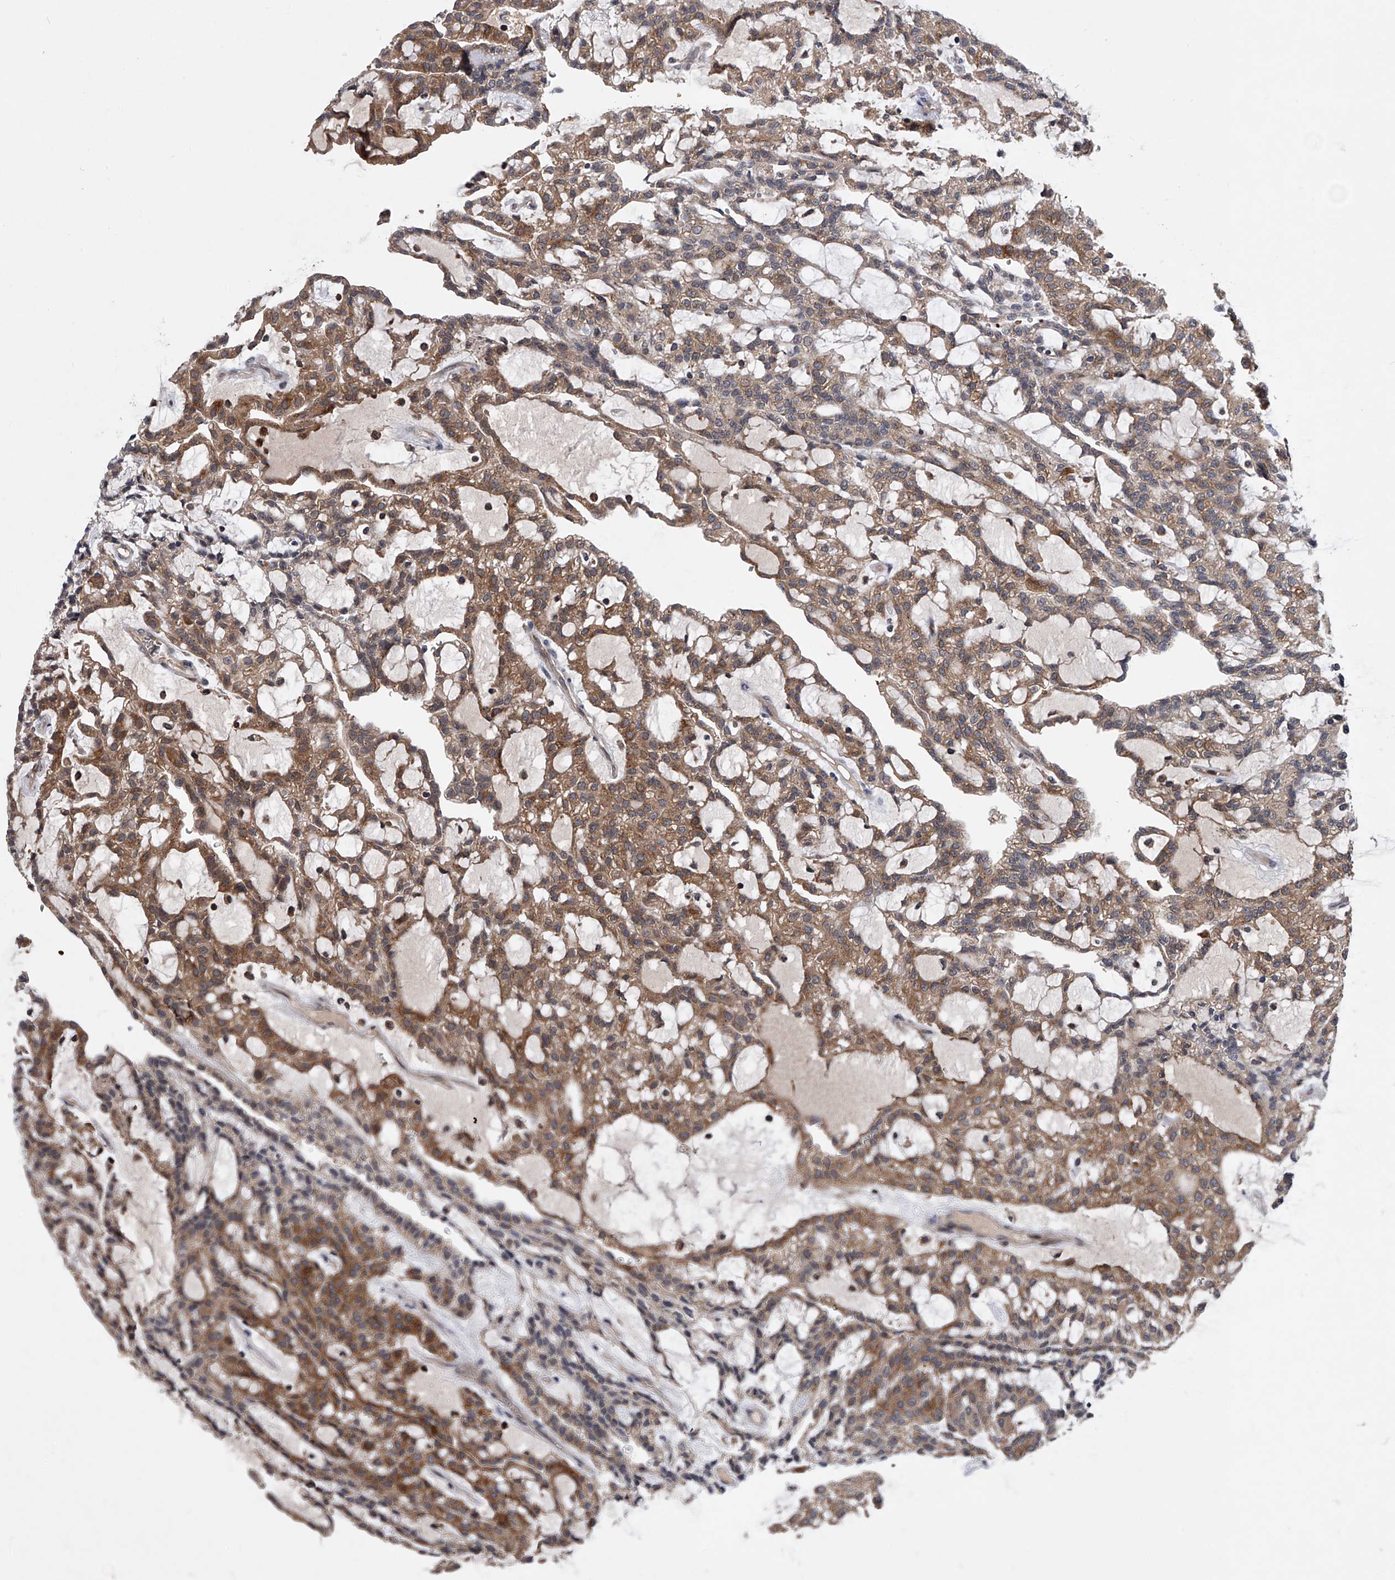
{"staining": {"intensity": "moderate", "quantity": ">75%", "location": "cytoplasmic/membranous"}, "tissue": "renal cancer", "cell_type": "Tumor cells", "image_type": "cancer", "snomed": [{"axis": "morphology", "description": "Adenocarcinoma, NOS"}, {"axis": "topography", "description": "Kidney"}], "caption": "Tumor cells demonstrate medium levels of moderate cytoplasmic/membranous staining in approximately >75% of cells in adenocarcinoma (renal).", "gene": "ZNF30", "patient": {"sex": "male", "age": 63}}